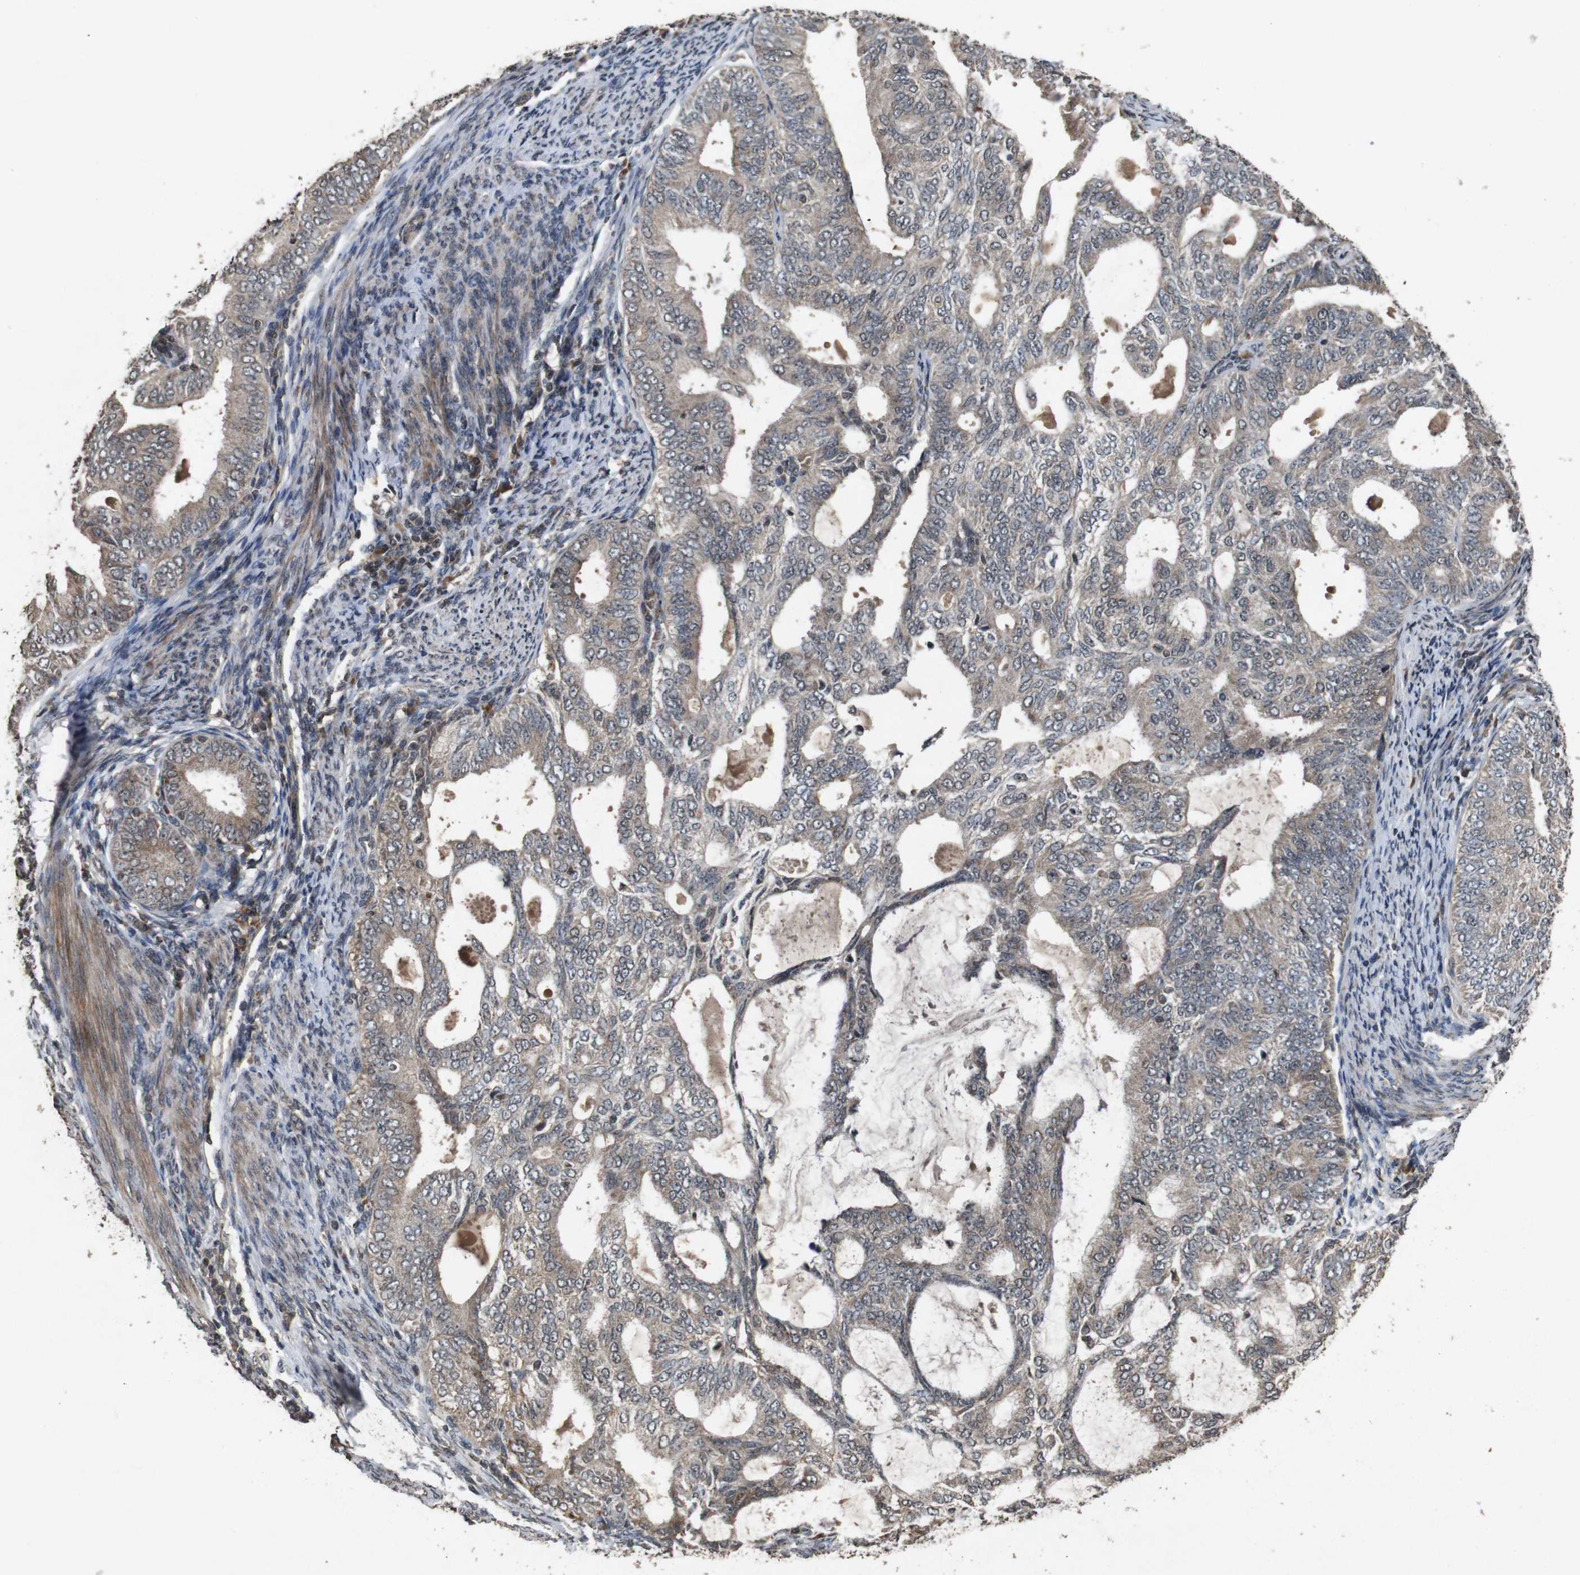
{"staining": {"intensity": "weak", "quantity": ">75%", "location": "cytoplasmic/membranous,nuclear"}, "tissue": "endometrial cancer", "cell_type": "Tumor cells", "image_type": "cancer", "snomed": [{"axis": "morphology", "description": "Adenocarcinoma, NOS"}, {"axis": "topography", "description": "Endometrium"}], "caption": "Immunohistochemical staining of human endometrial cancer (adenocarcinoma) reveals low levels of weak cytoplasmic/membranous and nuclear protein positivity in approximately >75% of tumor cells.", "gene": "SORL1", "patient": {"sex": "female", "age": 58}}